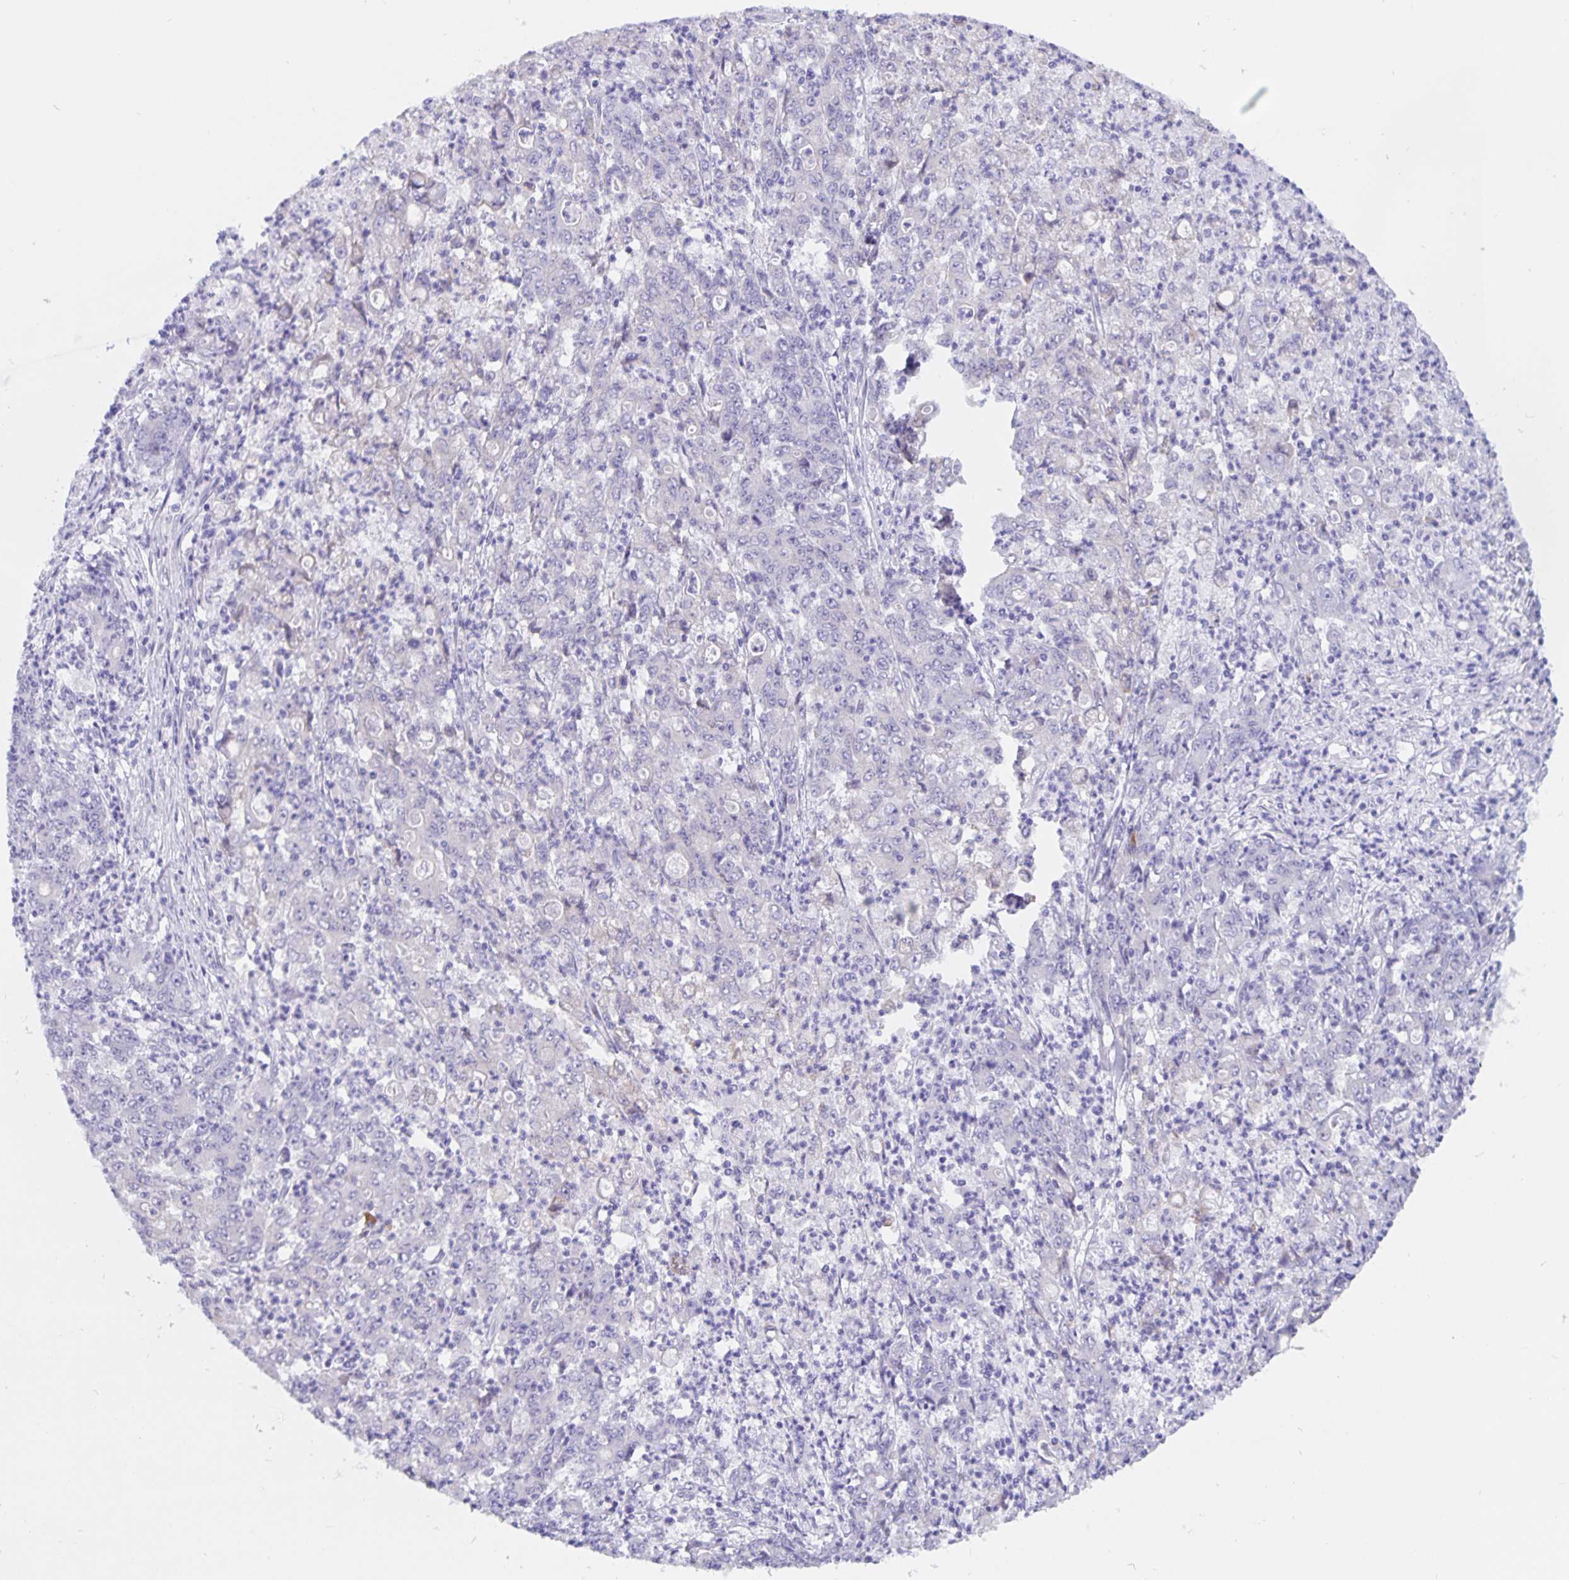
{"staining": {"intensity": "negative", "quantity": "none", "location": "none"}, "tissue": "stomach cancer", "cell_type": "Tumor cells", "image_type": "cancer", "snomed": [{"axis": "morphology", "description": "Adenocarcinoma, NOS"}, {"axis": "topography", "description": "Stomach, lower"}], "caption": "This is a photomicrograph of immunohistochemistry (IHC) staining of adenocarcinoma (stomach), which shows no expression in tumor cells.", "gene": "ERMN", "patient": {"sex": "female", "age": 71}}